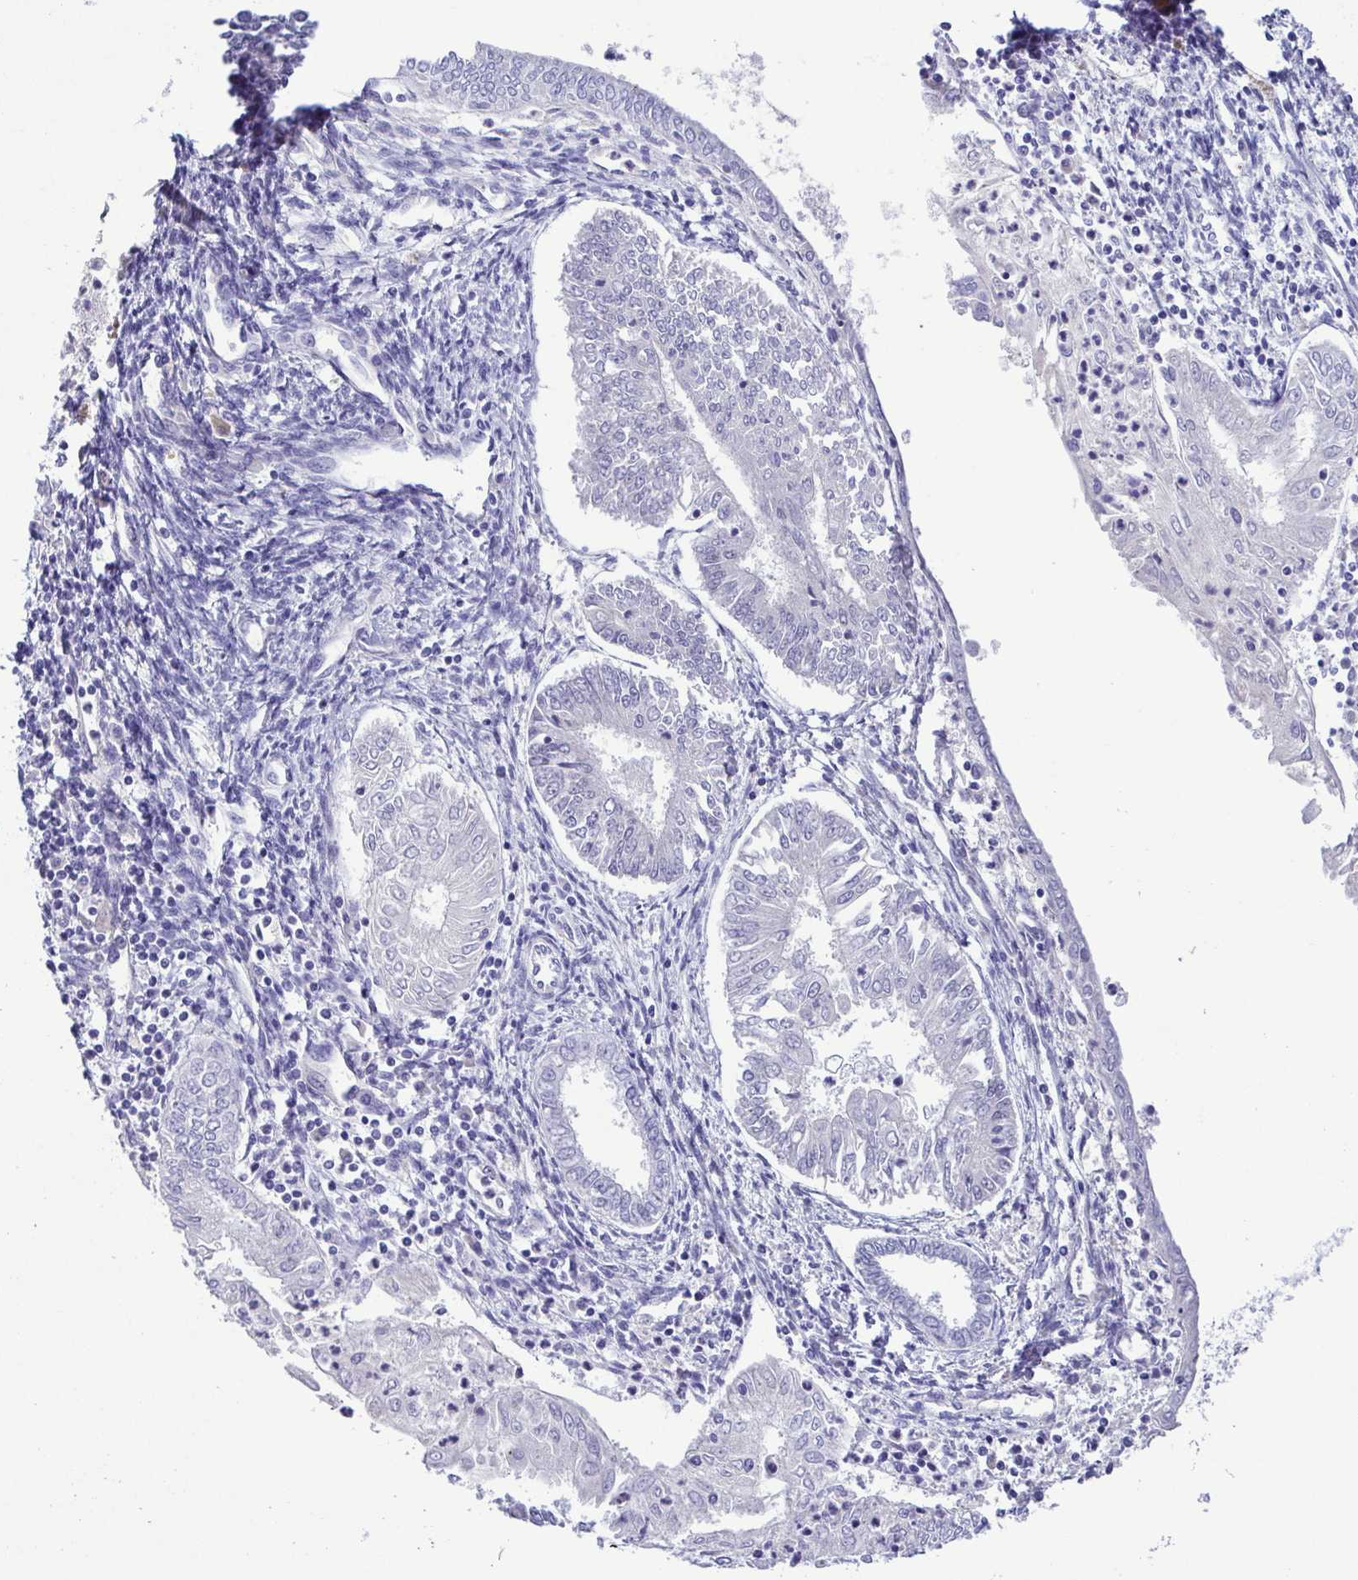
{"staining": {"intensity": "negative", "quantity": "none", "location": "none"}, "tissue": "endometrial cancer", "cell_type": "Tumor cells", "image_type": "cancer", "snomed": [{"axis": "morphology", "description": "Adenocarcinoma, NOS"}, {"axis": "topography", "description": "Endometrium"}], "caption": "This is an immunohistochemistry photomicrograph of human endometrial adenocarcinoma. There is no expression in tumor cells.", "gene": "TIPIN", "patient": {"sex": "female", "age": 68}}